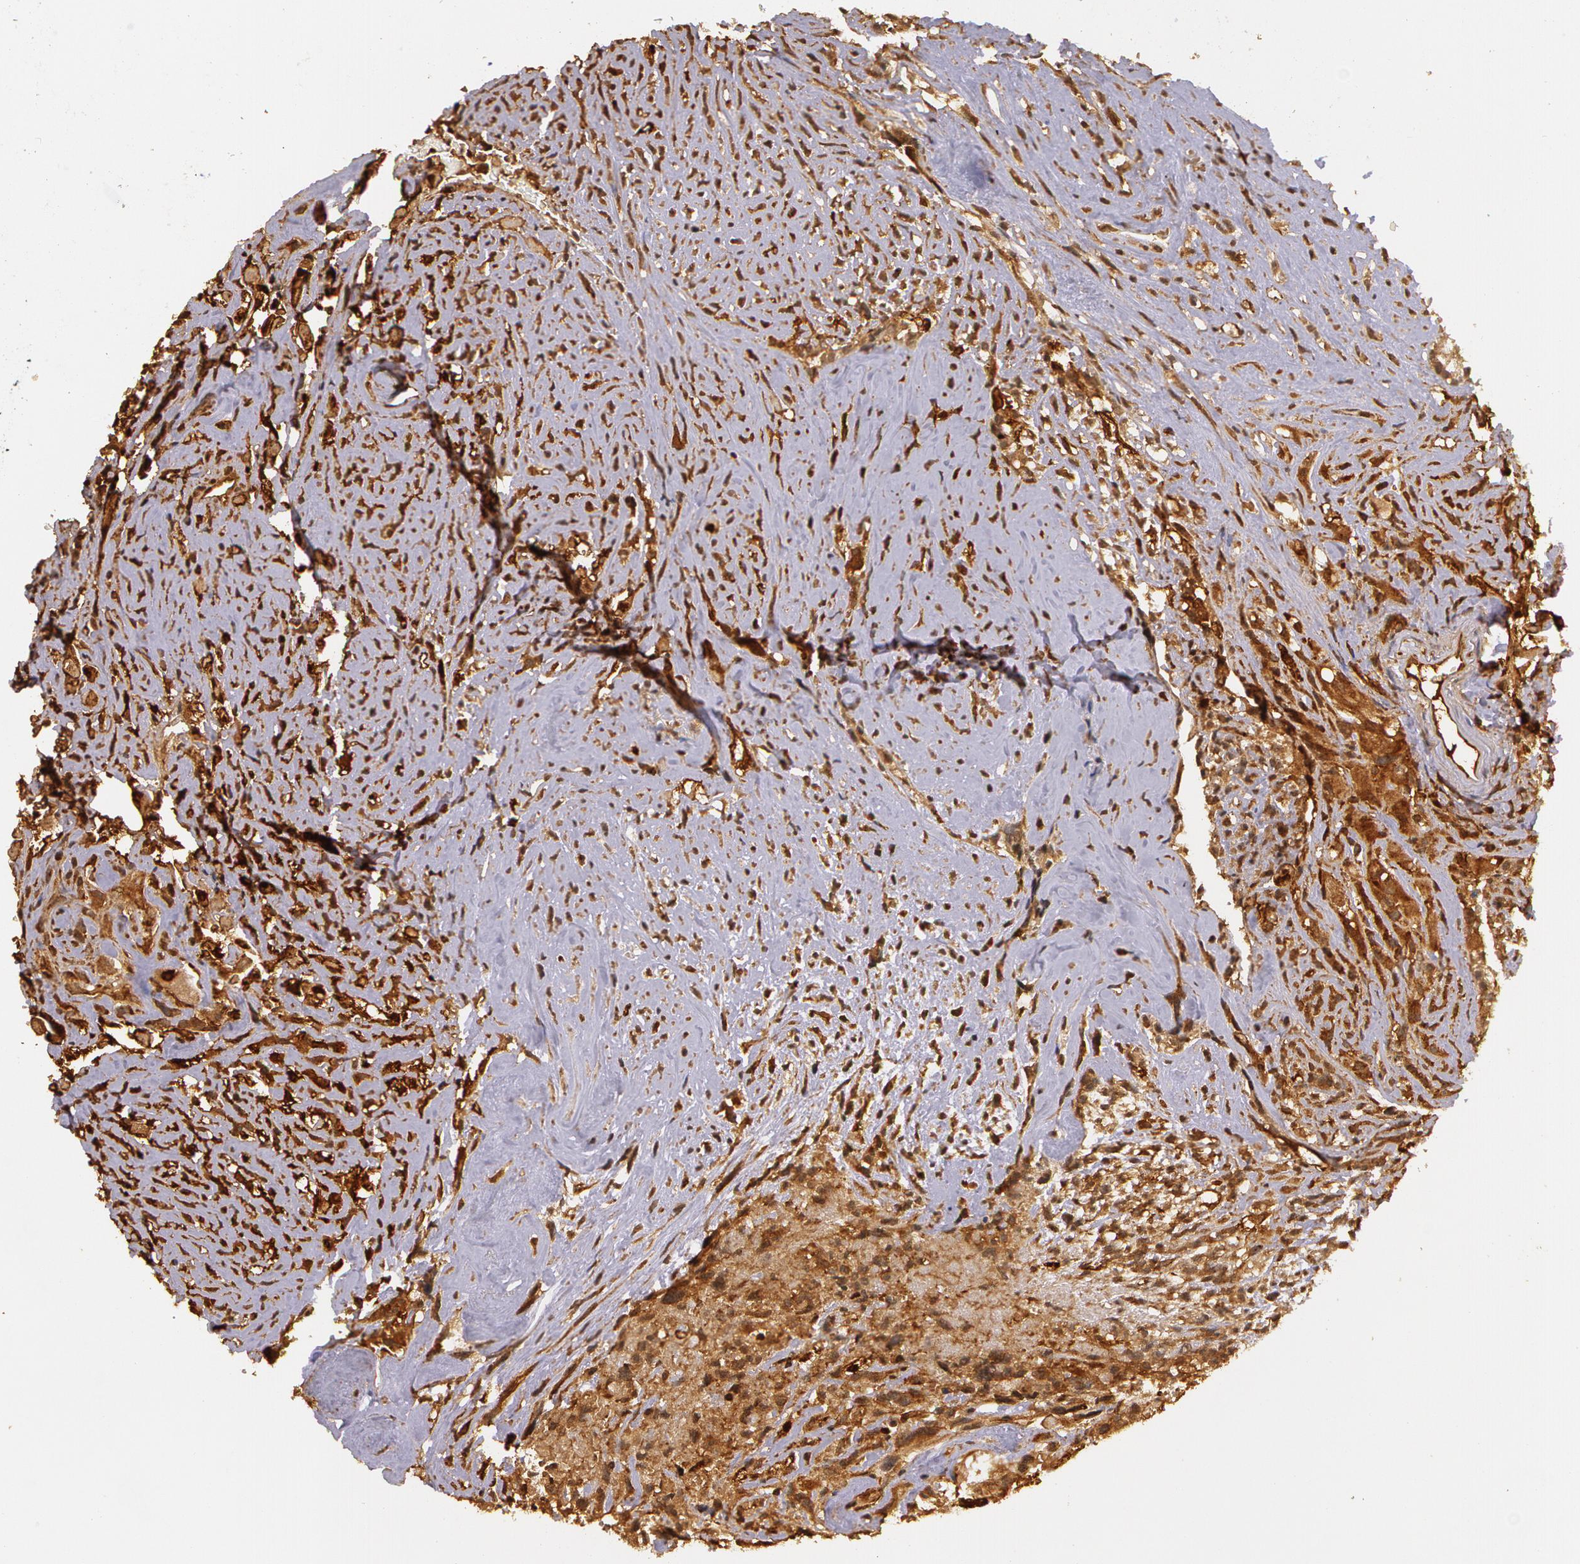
{"staining": {"intensity": "strong", "quantity": ">75%", "location": "cytoplasmic/membranous"}, "tissue": "glioma", "cell_type": "Tumor cells", "image_type": "cancer", "snomed": [{"axis": "morphology", "description": "Glioma, malignant, High grade"}, {"axis": "topography", "description": "Brain"}], "caption": "IHC micrograph of human glioma stained for a protein (brown), which displays high levels of strong cytoplasmic/membranous staining in about >75% of tumor cells.", "gene": "ASCC2", "patient": {"sex": "male", "age": 48}}